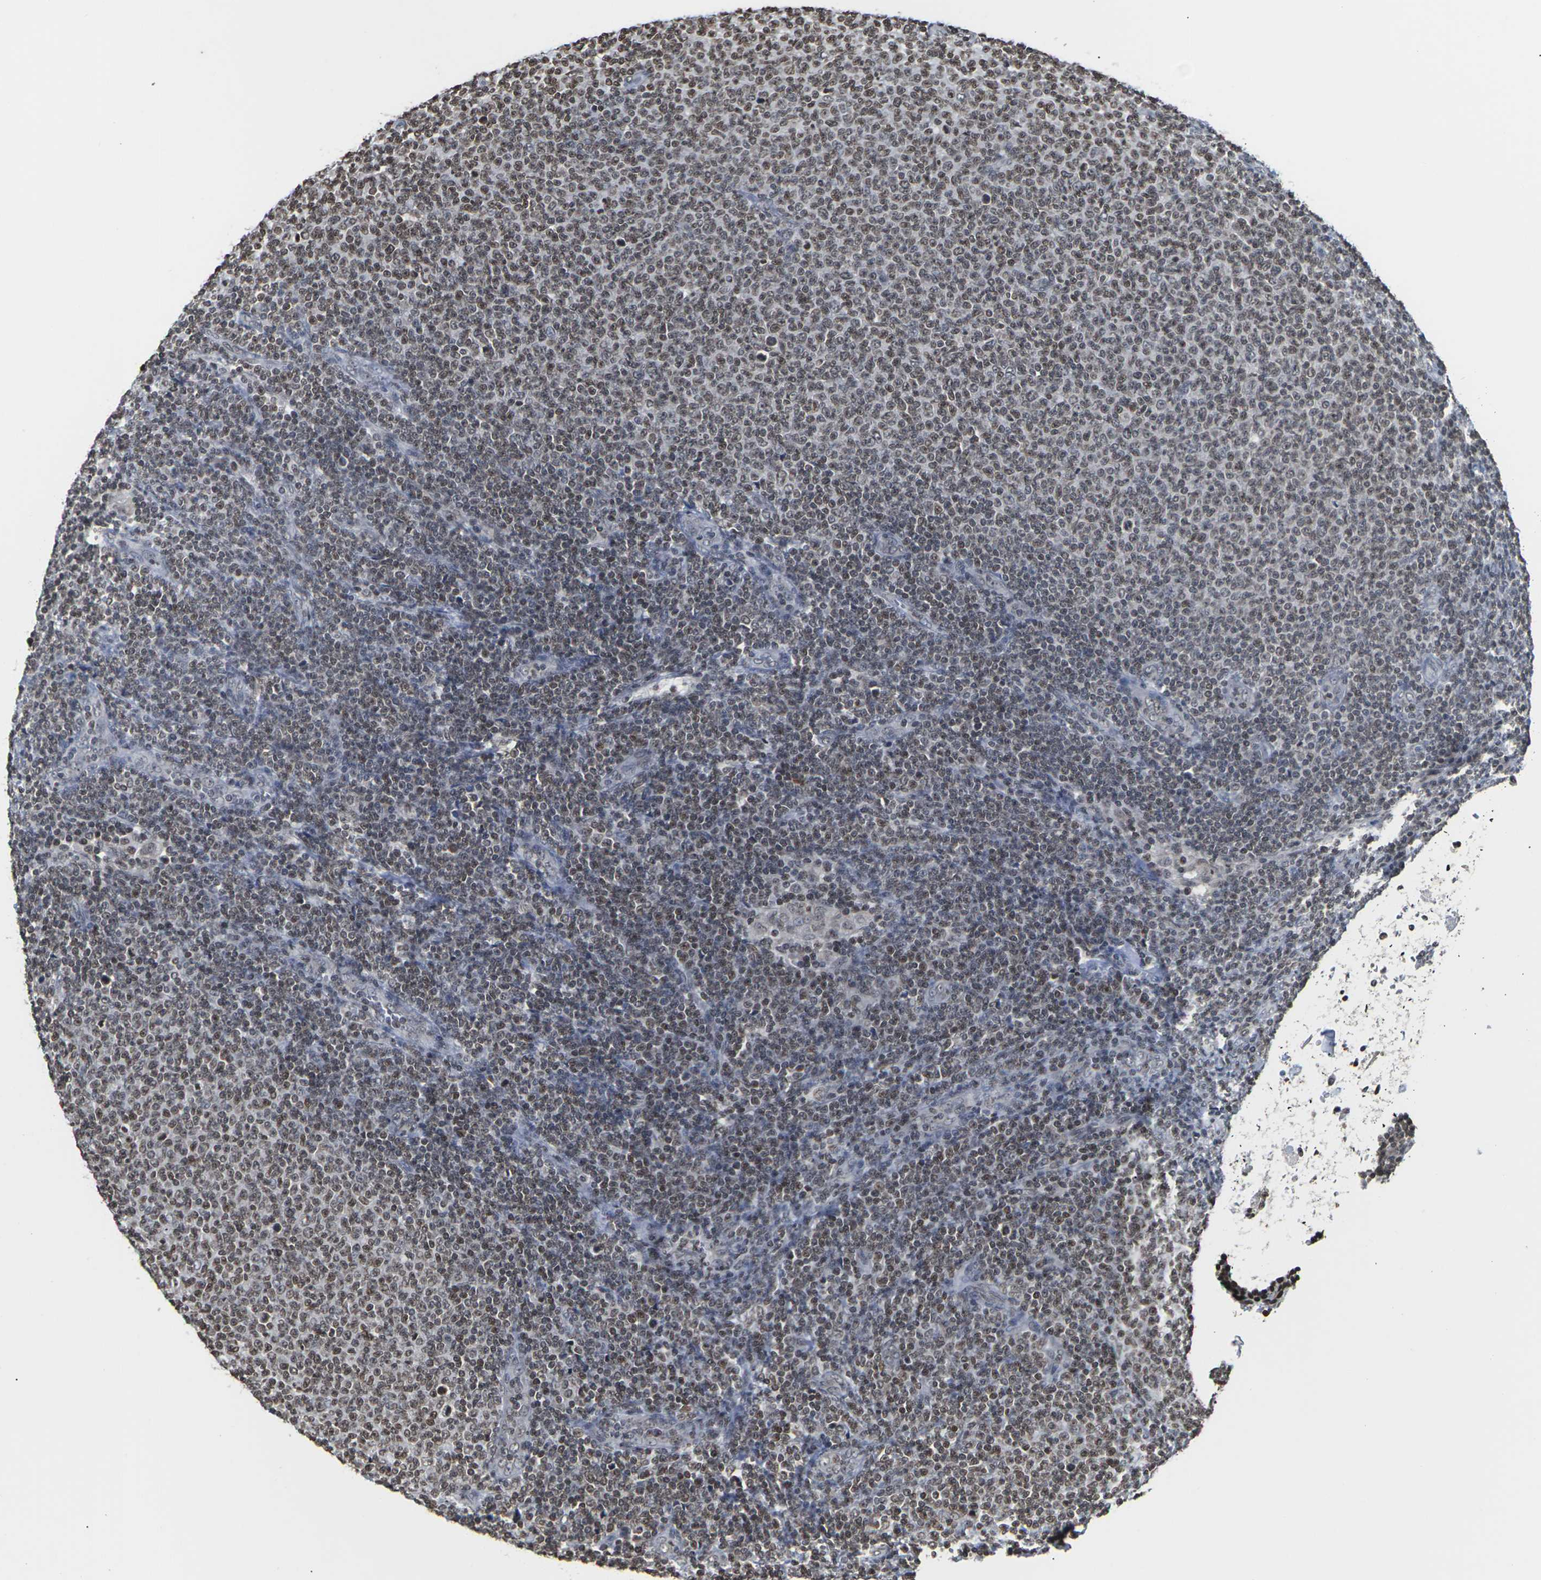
{"staining": {"intensity": "moderate", "quantity": ">75%", "location": "nuclear"}, "tissue": "lymphoma", "cell_type": "Tumor cells", "image_type": "cancer", "snomed": [{"axis": "morphology", "description": "Malignant lymphoma, non-Hodgkin's type, Low grade"}, {"axis": "topography", "description": "Lymph node"}], "caption": "The photomicrograph displays a brown stain indicating the presence of a protein in the nuclear of tumor cells in lymphoma.", "gene": "ETV5", "patient": {"sex": "male", "age": 66}}